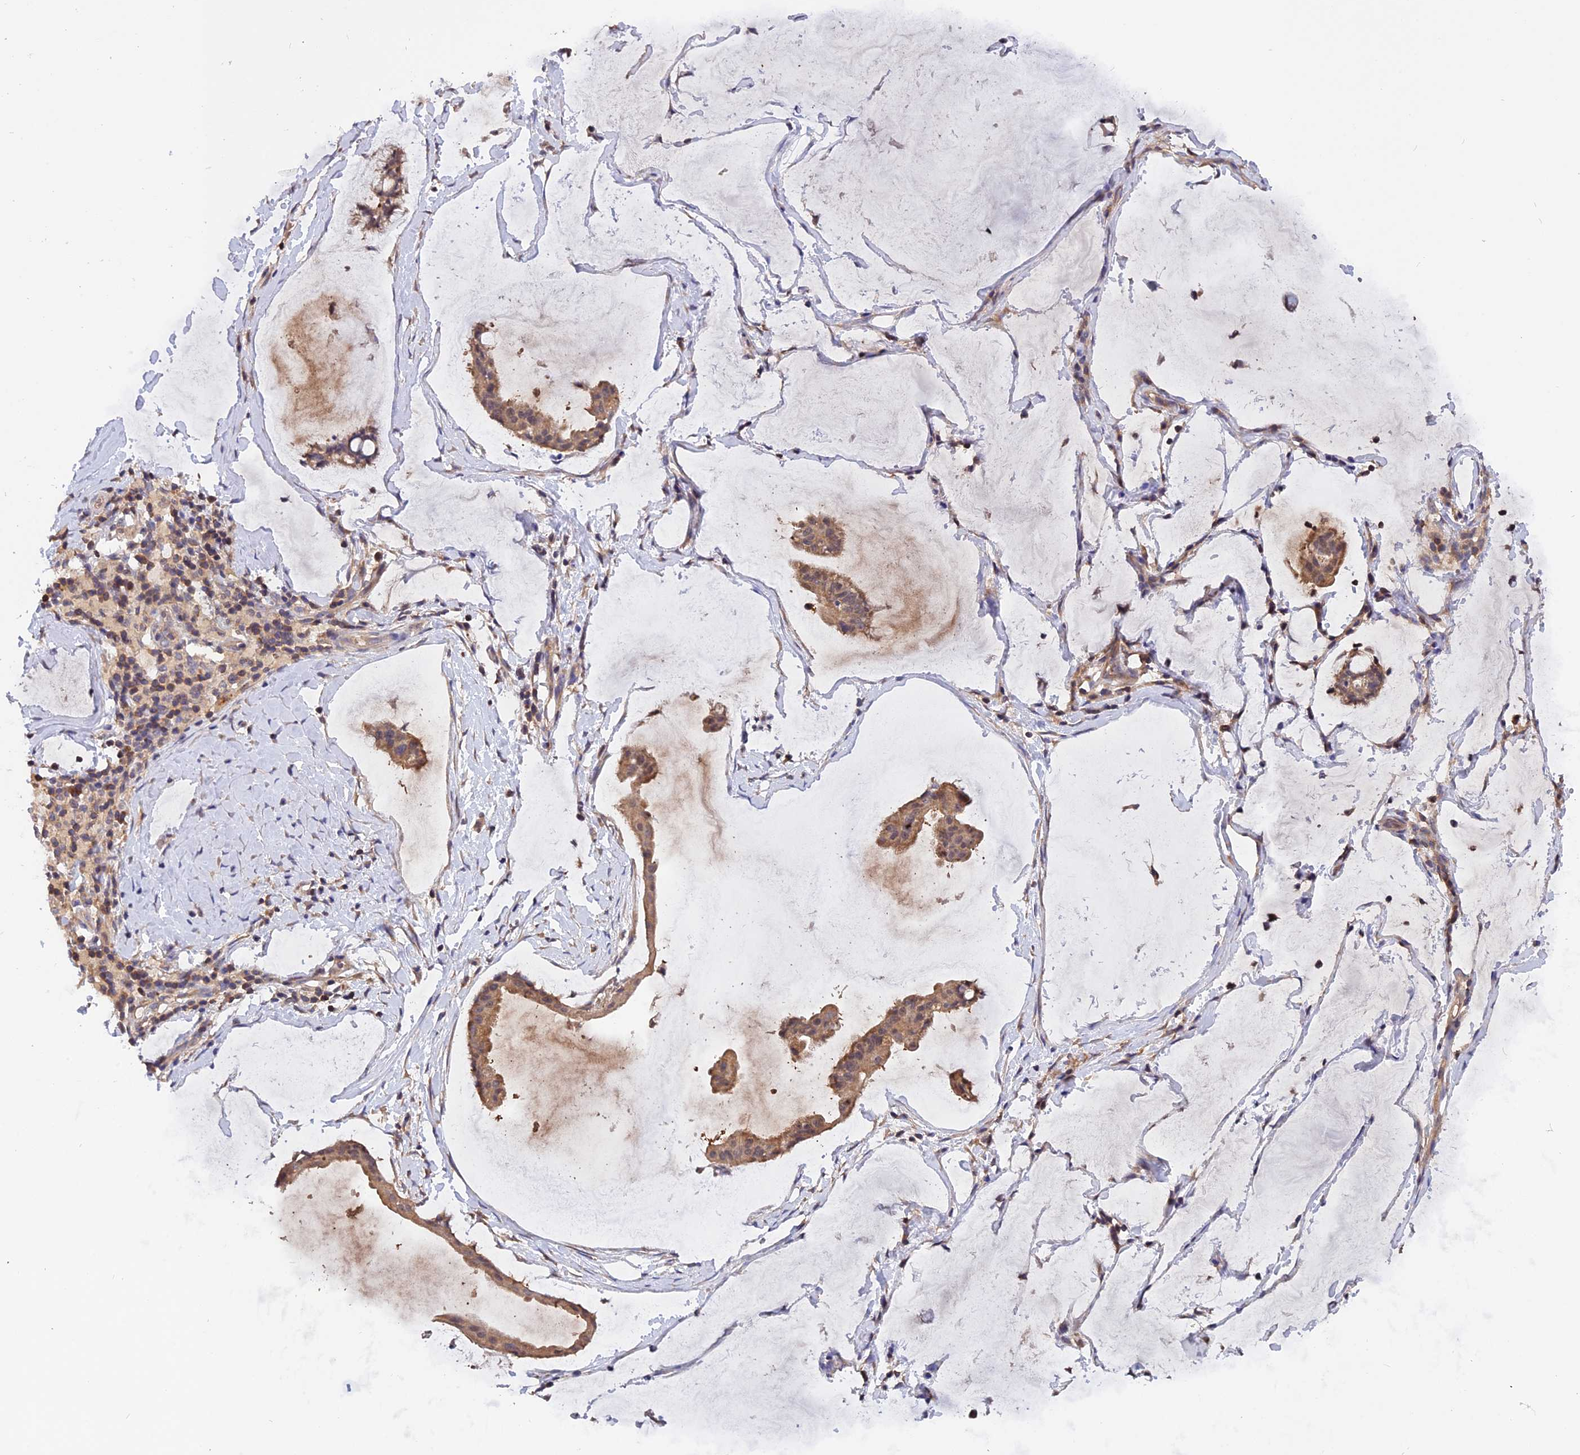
{"staining": {"intensity": "moderate", "quantity": ">75%", "location": "cytoplasmic/membranous"}, "tissue": "ovarian cancer", "cell_type": "Tumor cells", "image_type": "cancer", "snomed": [{"axis": "morphology", "description": "Cystadenocarcinoma, mucinous, NOS"}, {"axis": "topography", "description": "Ovary"}], "caption": "Human ovarian mucinous cystadenocarcinoma stained for a protein (brown) shows moderate cytoplasmic/membranous positive expression in about >75% of tumor cells.", "gene": "CARMIL2", "patient": {"sex": "female", "age": 73}}